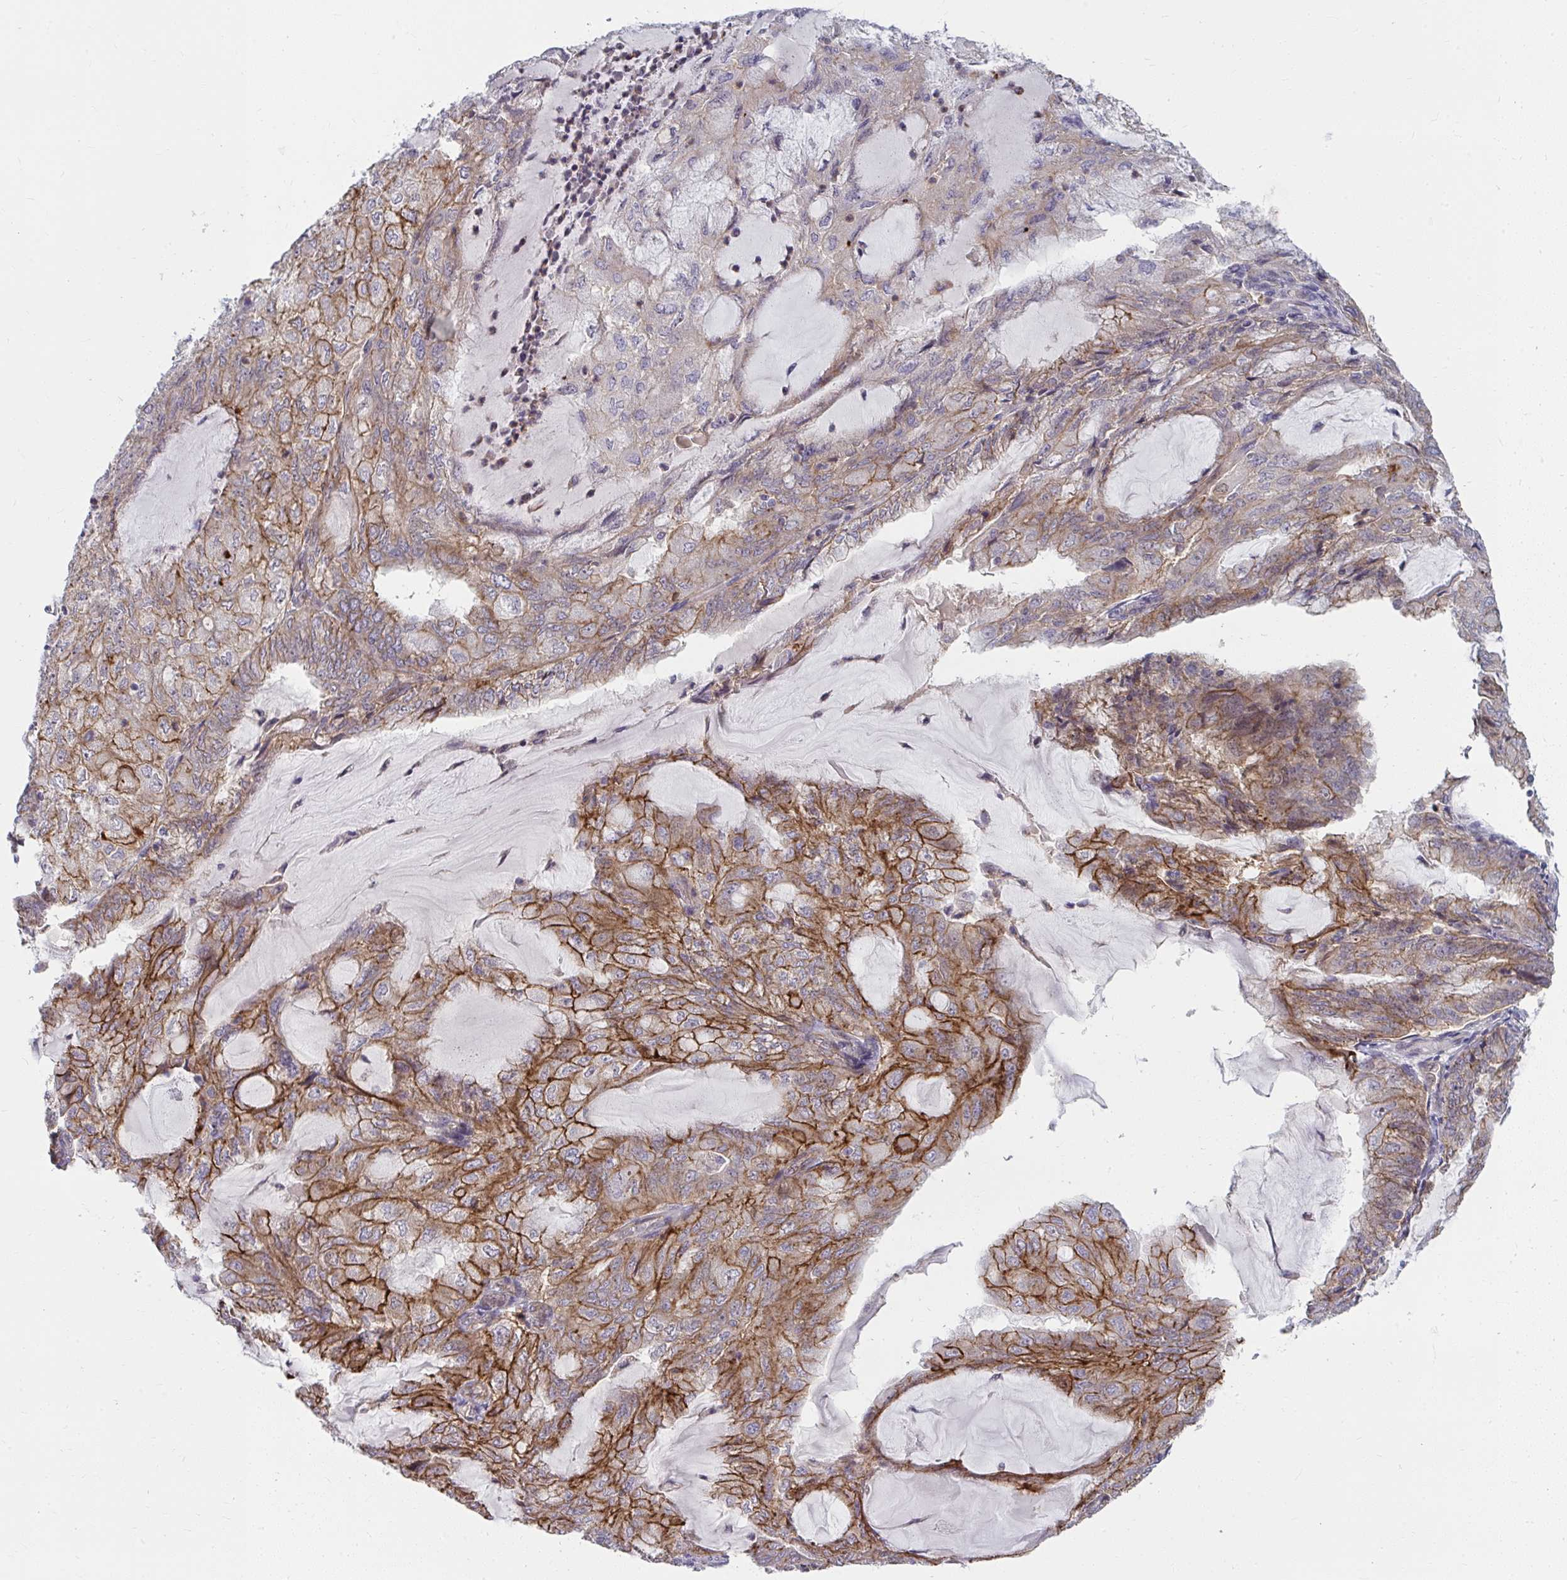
{"staining": {"intensity": "moderate", "quantity": "25%-75%", "location": "cytoplasmic/membranous"}, "tissue": "endometrial cancer", "cell_type": "Tumor cells", "image_type": "cancer", "snomed": [{"axis": "morphology", "description": "Adenocarcinoma, NOS"}, {"axis": "topography", "description": "Endometrium"}], "caption": "An image of endometrial cancer (adenocarcinoma) stained for a protein shows moderate cytoplasmic/membranous brown staining in tumor cells.", "gene": "MUS81", "patient": {"sex": "female", "age": 81}}